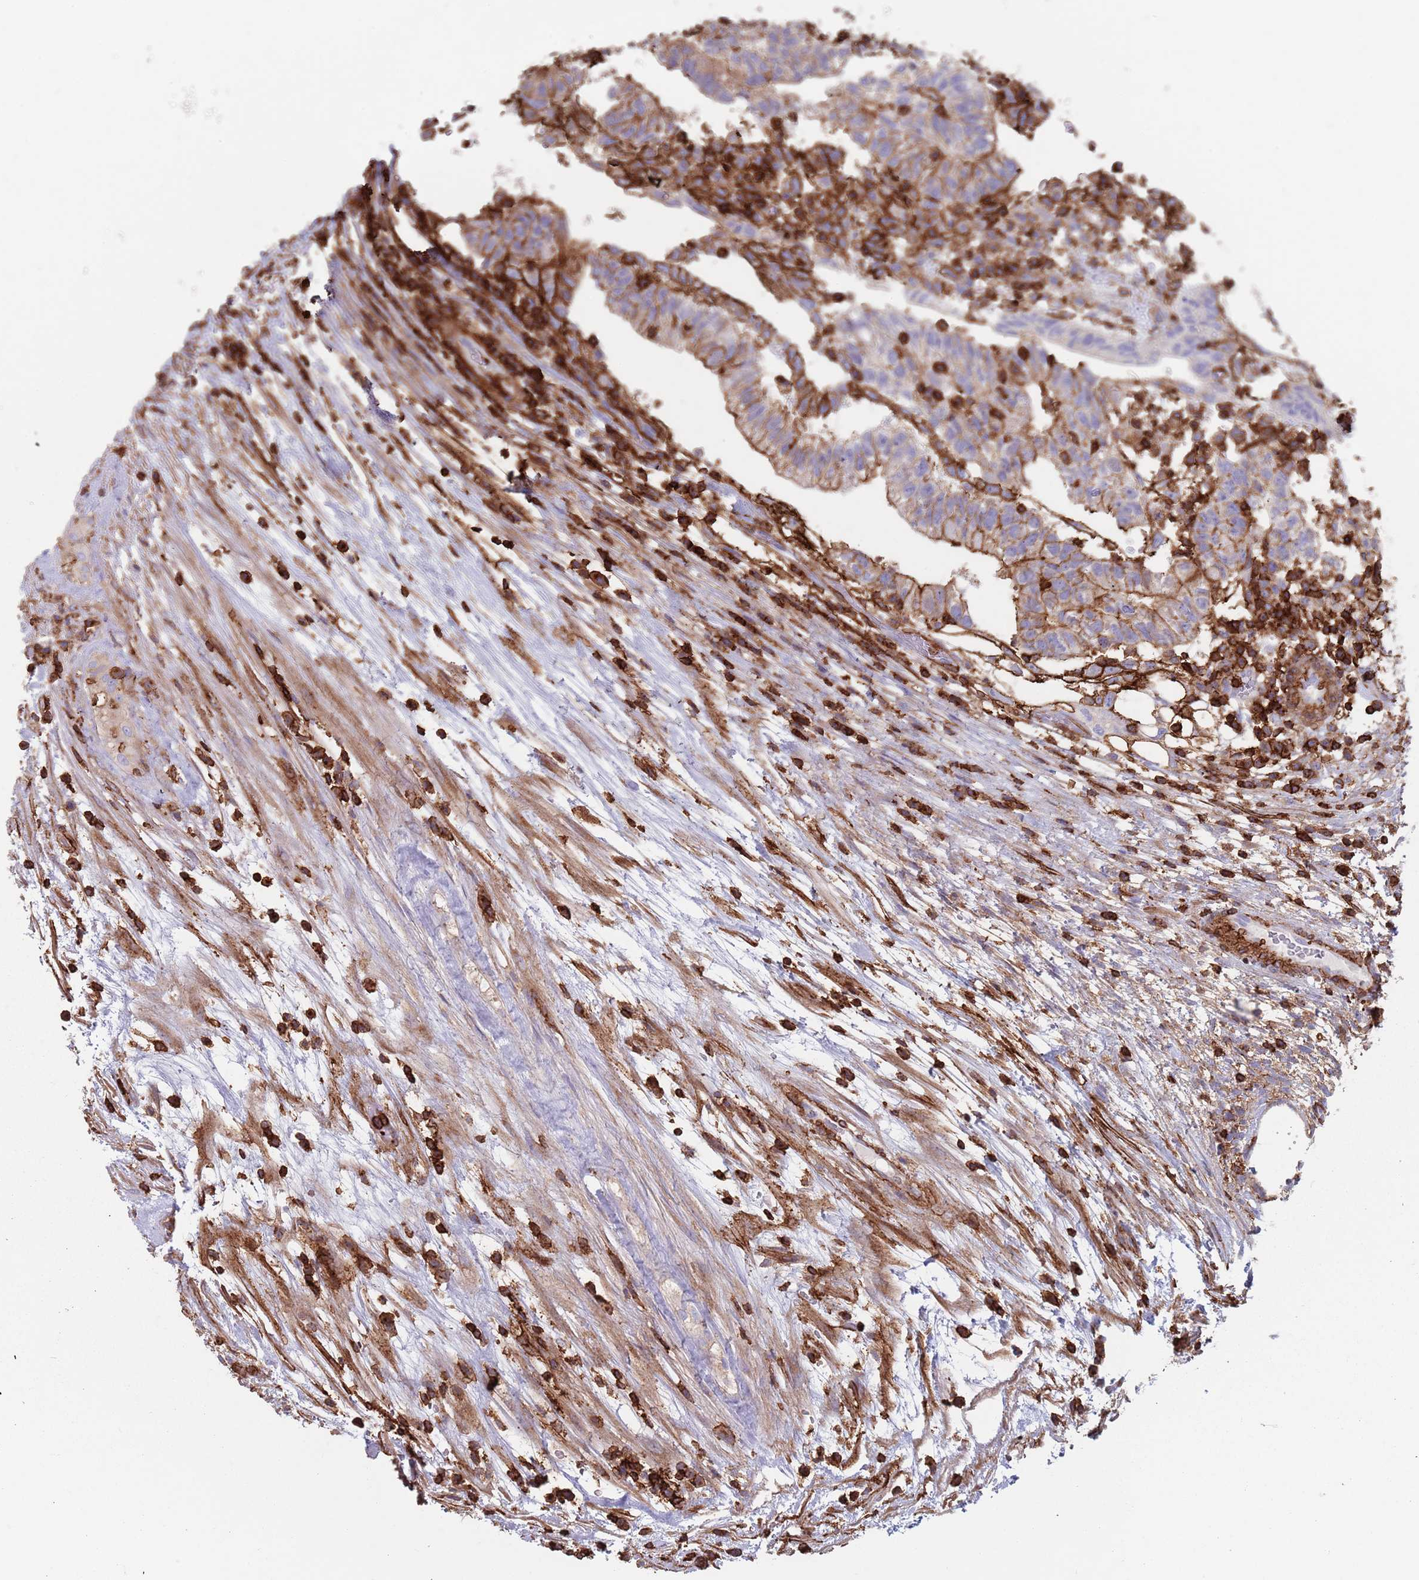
{"staining": {"intensity": "moderate", "quantity": "25%-75%", "location": "cytoplasmic/membranous"}, "tissue": "testis cancer", "cell_type": "Tumor cells", "image_type": "cancer", "snomed": [{"axis": "morphology", "description": "Normal tissue, NOS"}, {"axis": "morphology", "description": "Carcinoma, Embryonal, NOS"}, {"axis": "topography", "description": "Testis"}], "caption": "Approximately 25%-75% of tumor cells in testis cancer display moderate cytoplasmic/membranous protein positivity as visualized by brown immunohistochemical staining.", "gene": "RNF144A", "patient": {"sex": "male", "age": 32}}